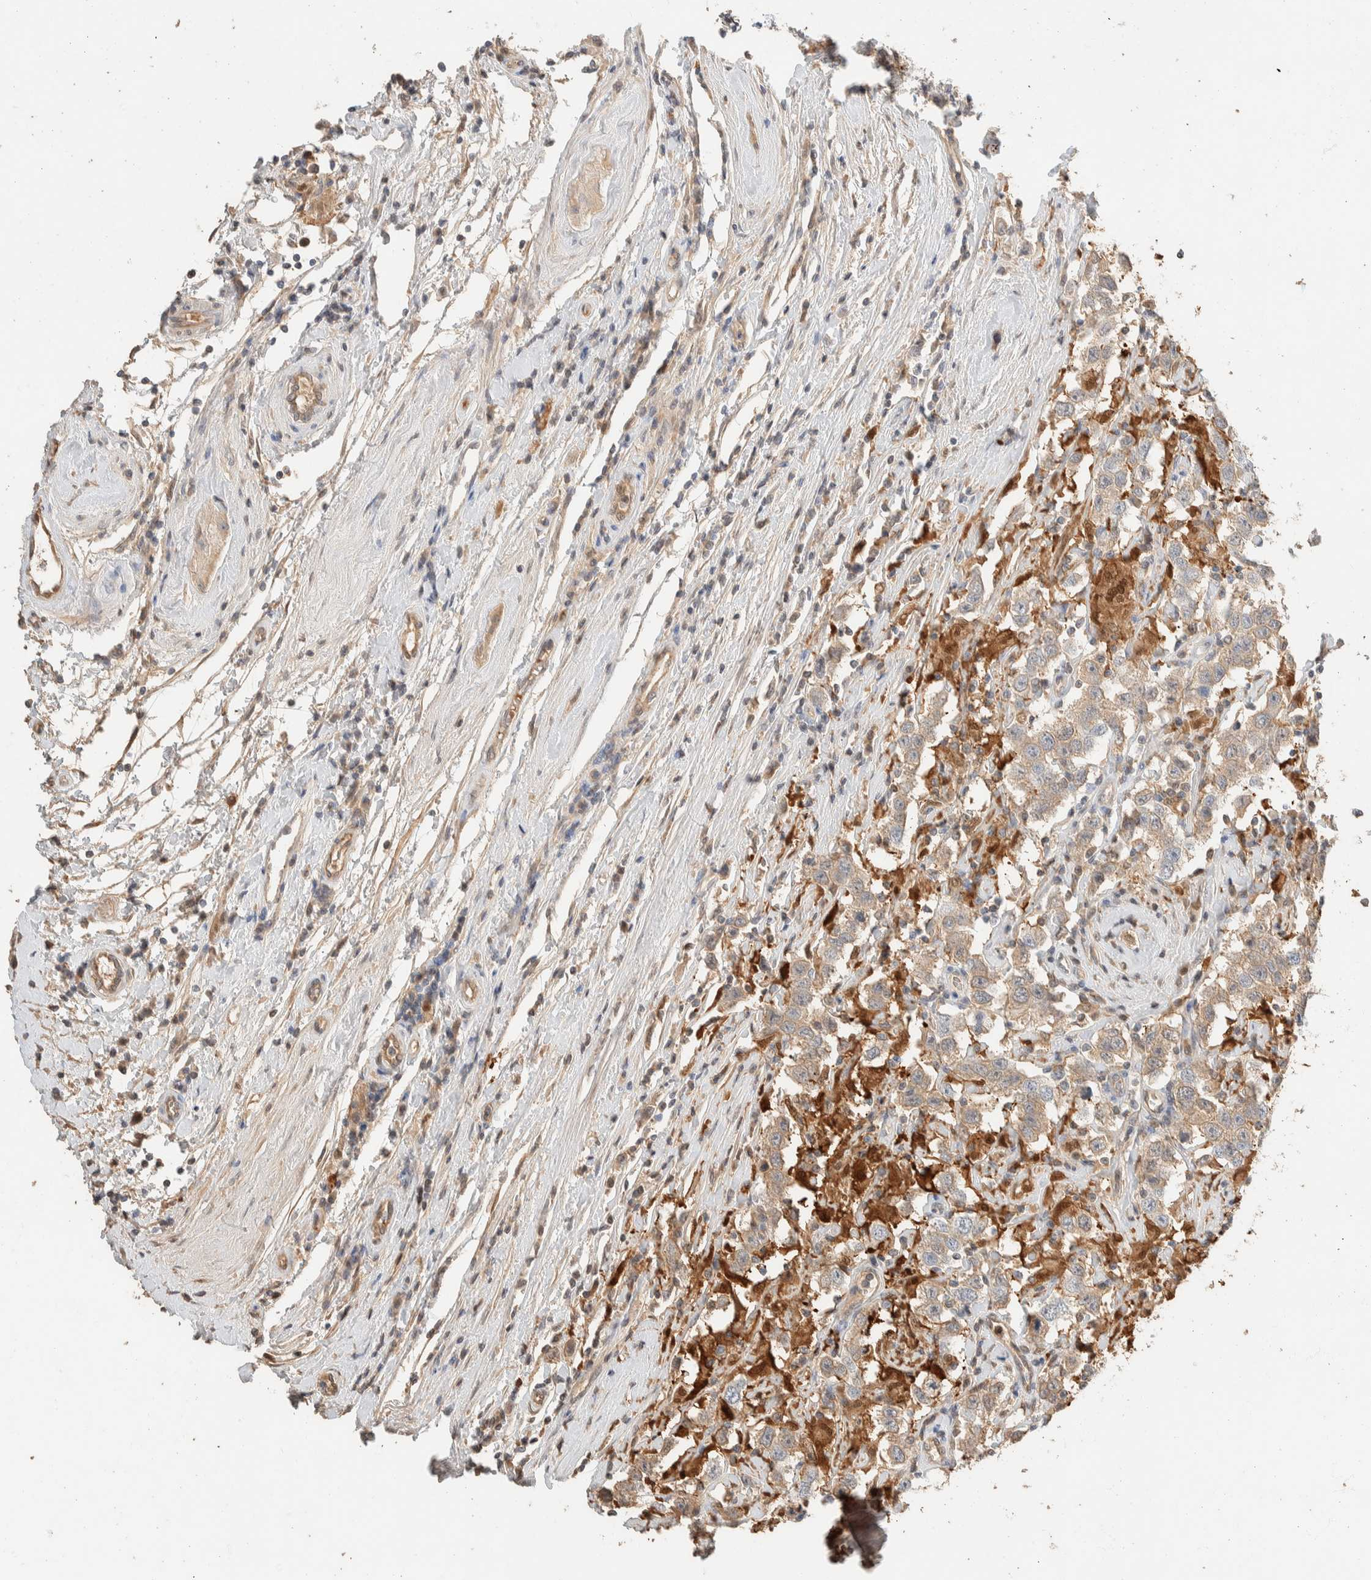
{"staining": {"intensity": "weak", "quantity": ">75%", "location": "cytoplasmic/membranous"}, "tissue": "testis cancer", "cell_type": "Tumor cells", "image_type": "cancer", "snomed": [{"axis": "morphology", "description": "Seminoma, NOS"}, {"axis": "topography", "description": "Testis"}], "caption": "The image displays staining of testis cancer, revealing weak cytoplasmic/membranous protein expression (brown color) within tumor cells.", "gene": "SETD4", "patient": {"sex": "male", "age": 41}}